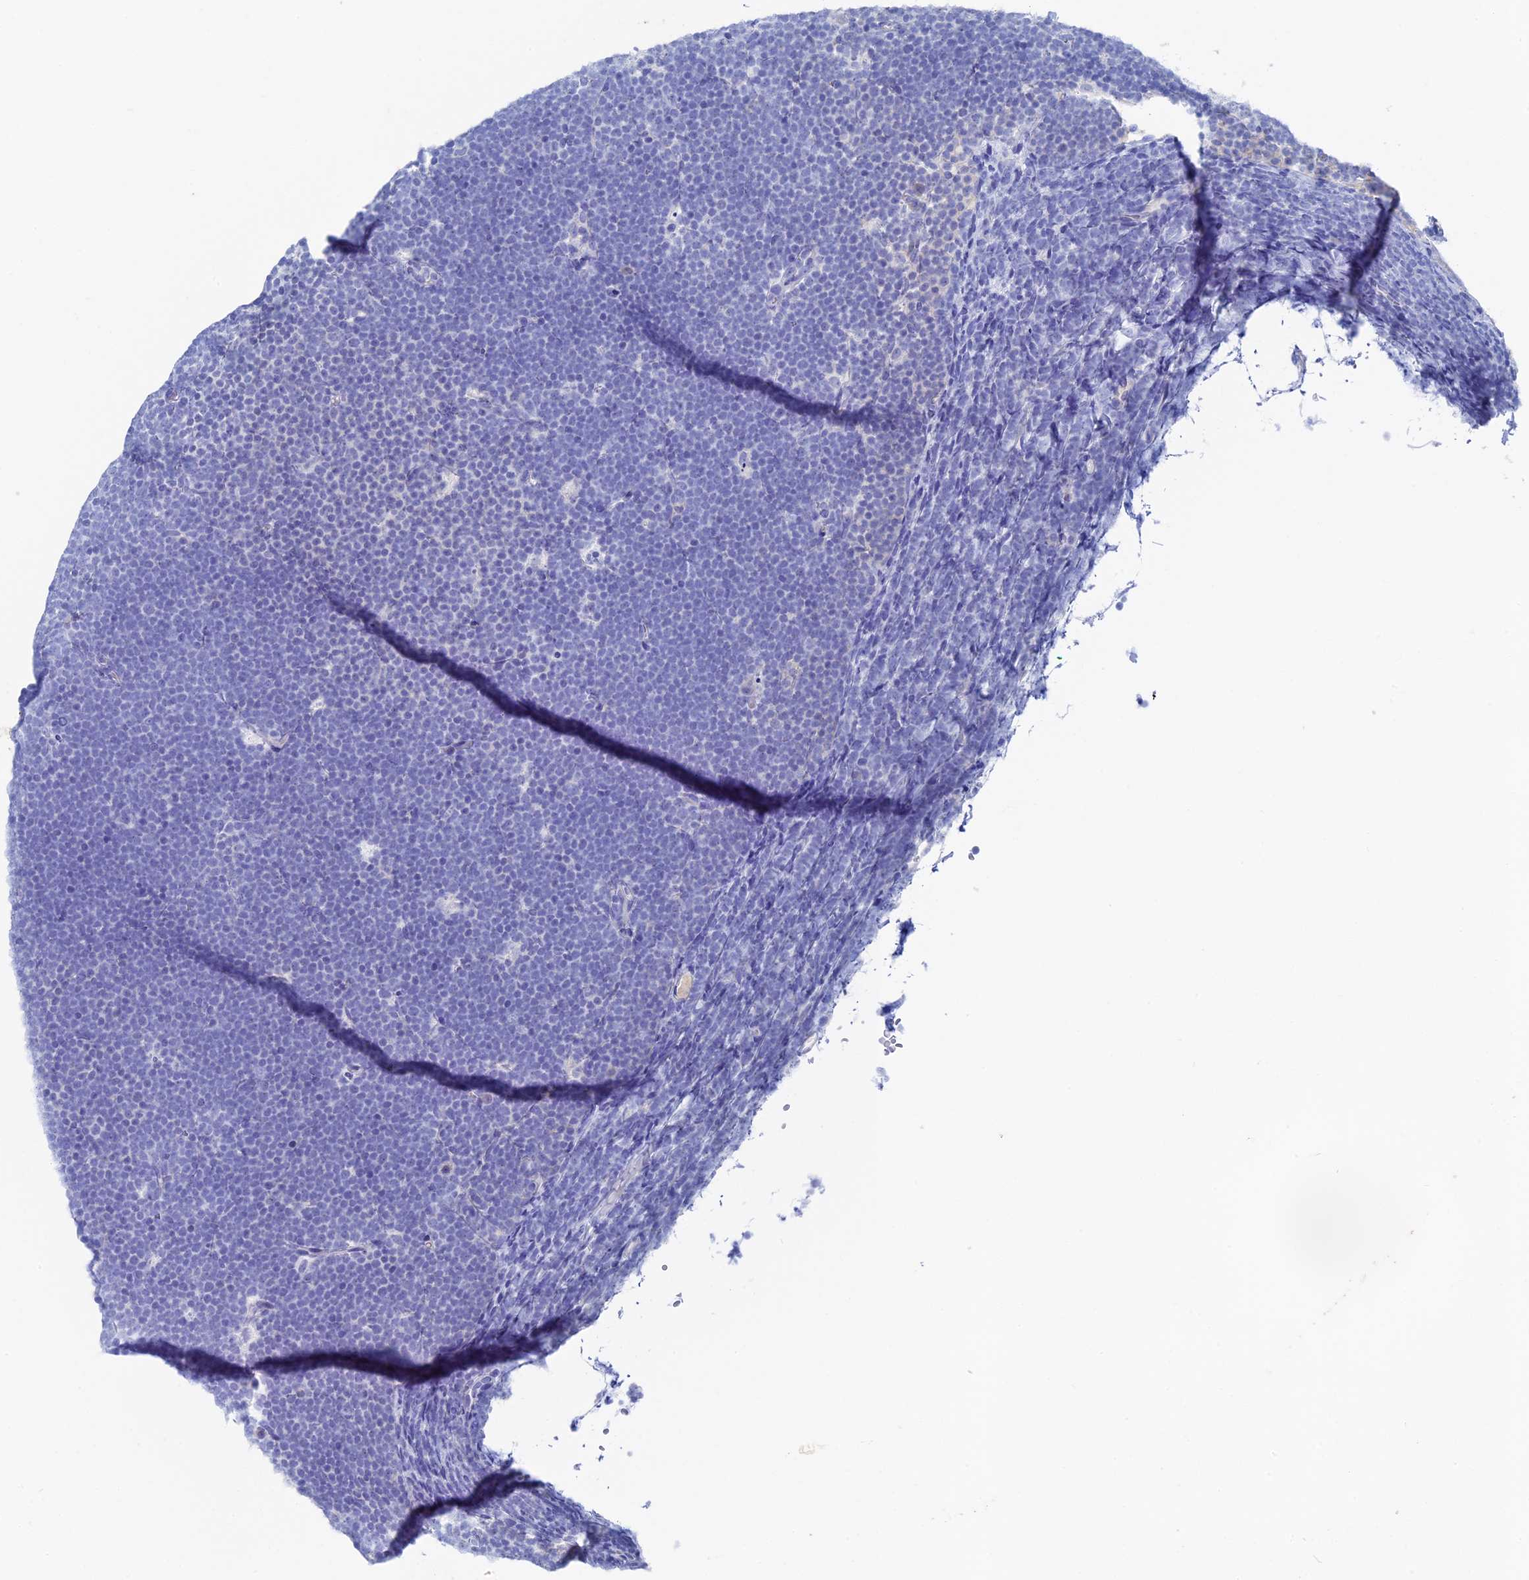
{"staining": {"intensity": "negative", "quantity": "none", "location": "none"}, "tissue": "lymphoma", "cell_type": "Tumor cells", "image_type": "cancer", "snomed": [{"axis": "morphology", "description": "Malignant lymphoma, non-Hodgkin's type, High grade"}, {"axis": "topography", "description": "Lymph node"}], "caption": "Histopathology image shows no protein positivity in tumor cells of lymphoma tissue.", "gene": "UNC119", "patient": {"sex": "male", "age": 13}}